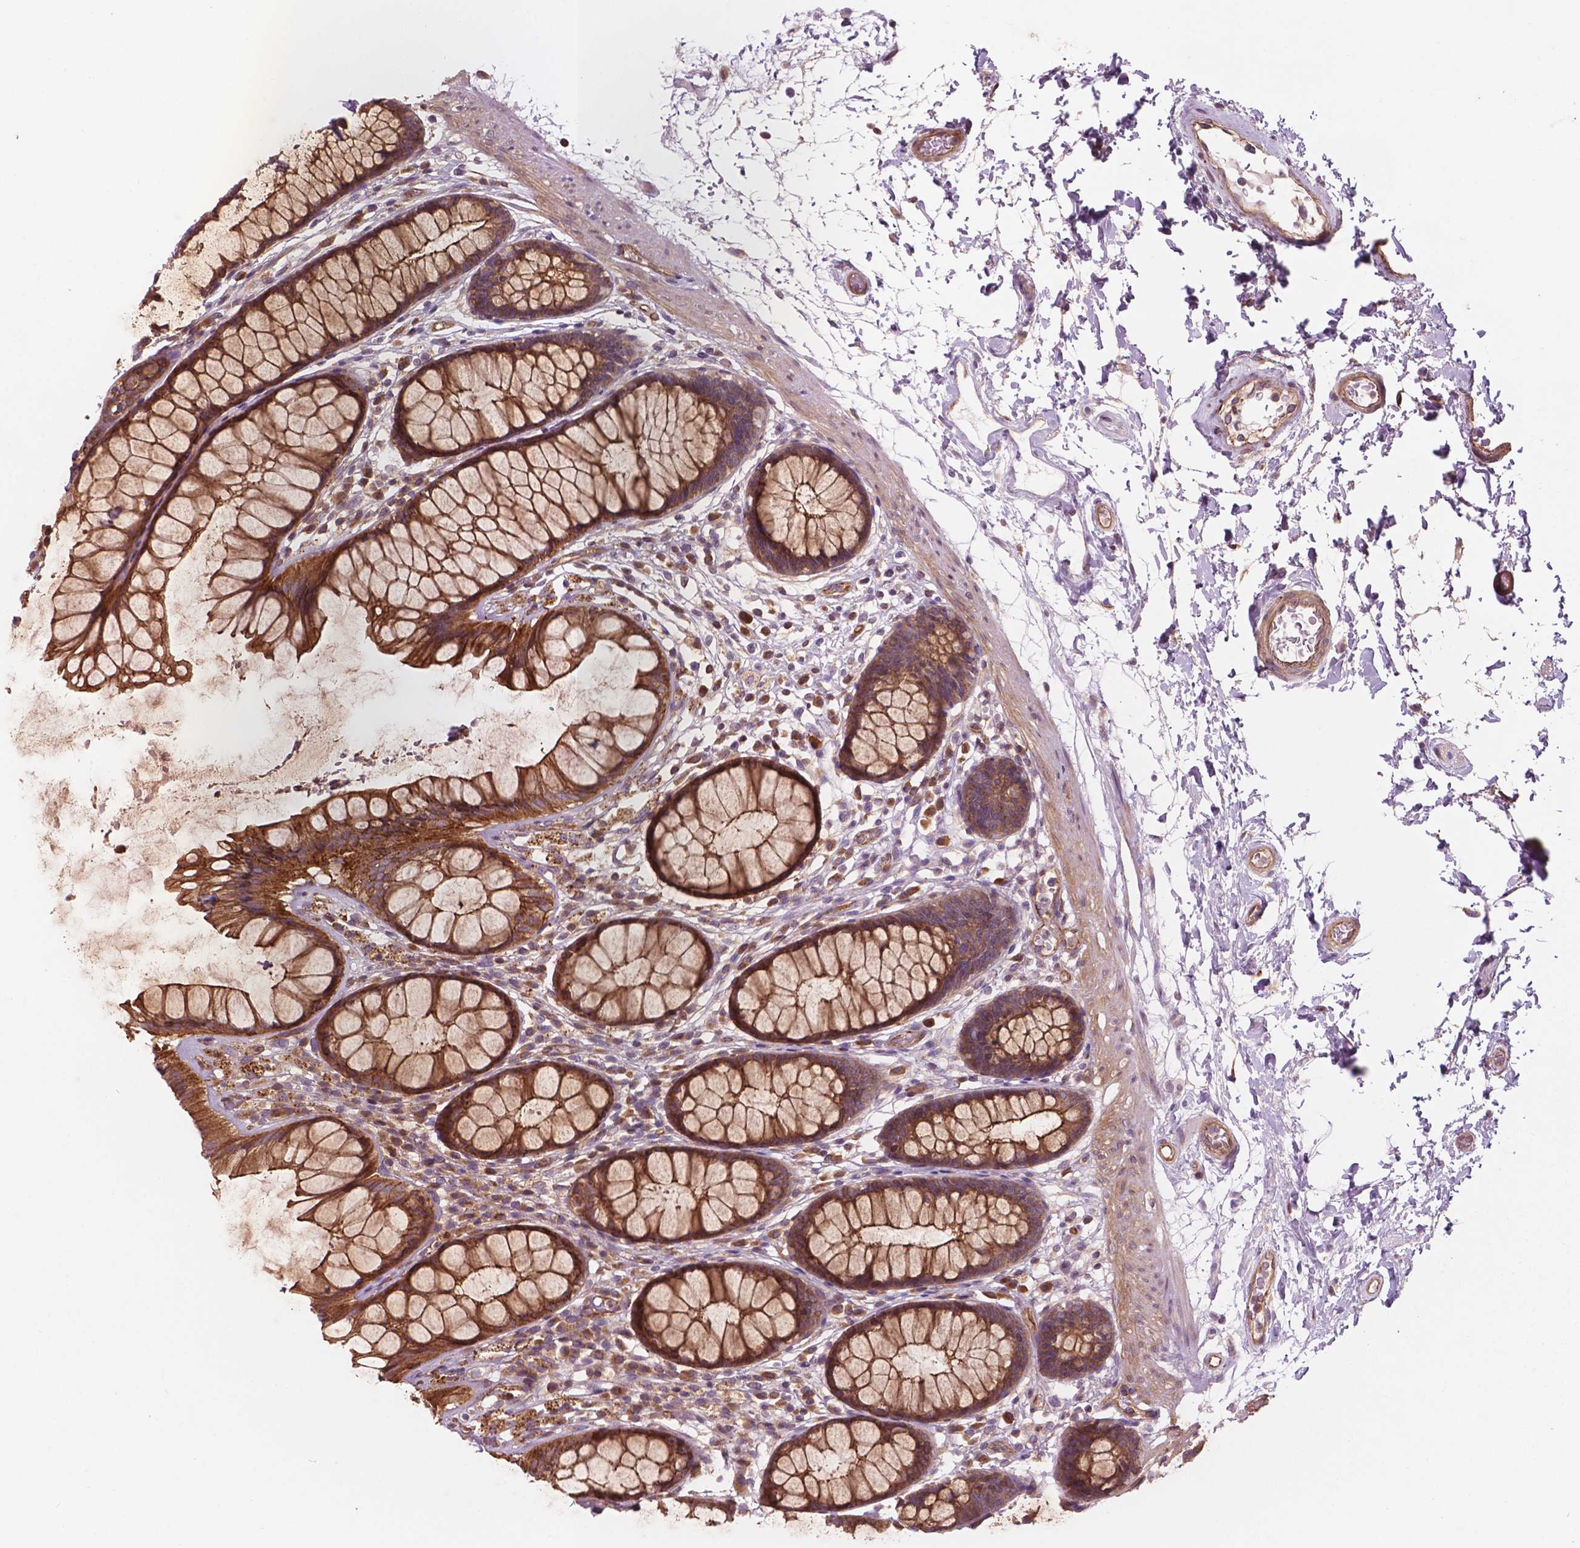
{"staining": {"intensity": "moderate", "quantity": ">75%", "location": "cytoplasmic/membranous"}, "tissue": "rectum", "cell_type": "Glandular cells", "image_type": "normal", "snomed": [{"axis": "morphology", "description": "Normal tissue, NOS"}, {"axis": "topography", "description": "Rectum"}], "caption": "IHC histopathology image of benign rectum: human rectum stained using immunohistochemistry displays medium levels of moderate protein expression localized specifically in the cytoplasmic/membranous of glandular cells, appearing as a cytoplasmic/membranous brown color.", "gene": "SURF4", "patient": {"sex": "male", "age": 72}}